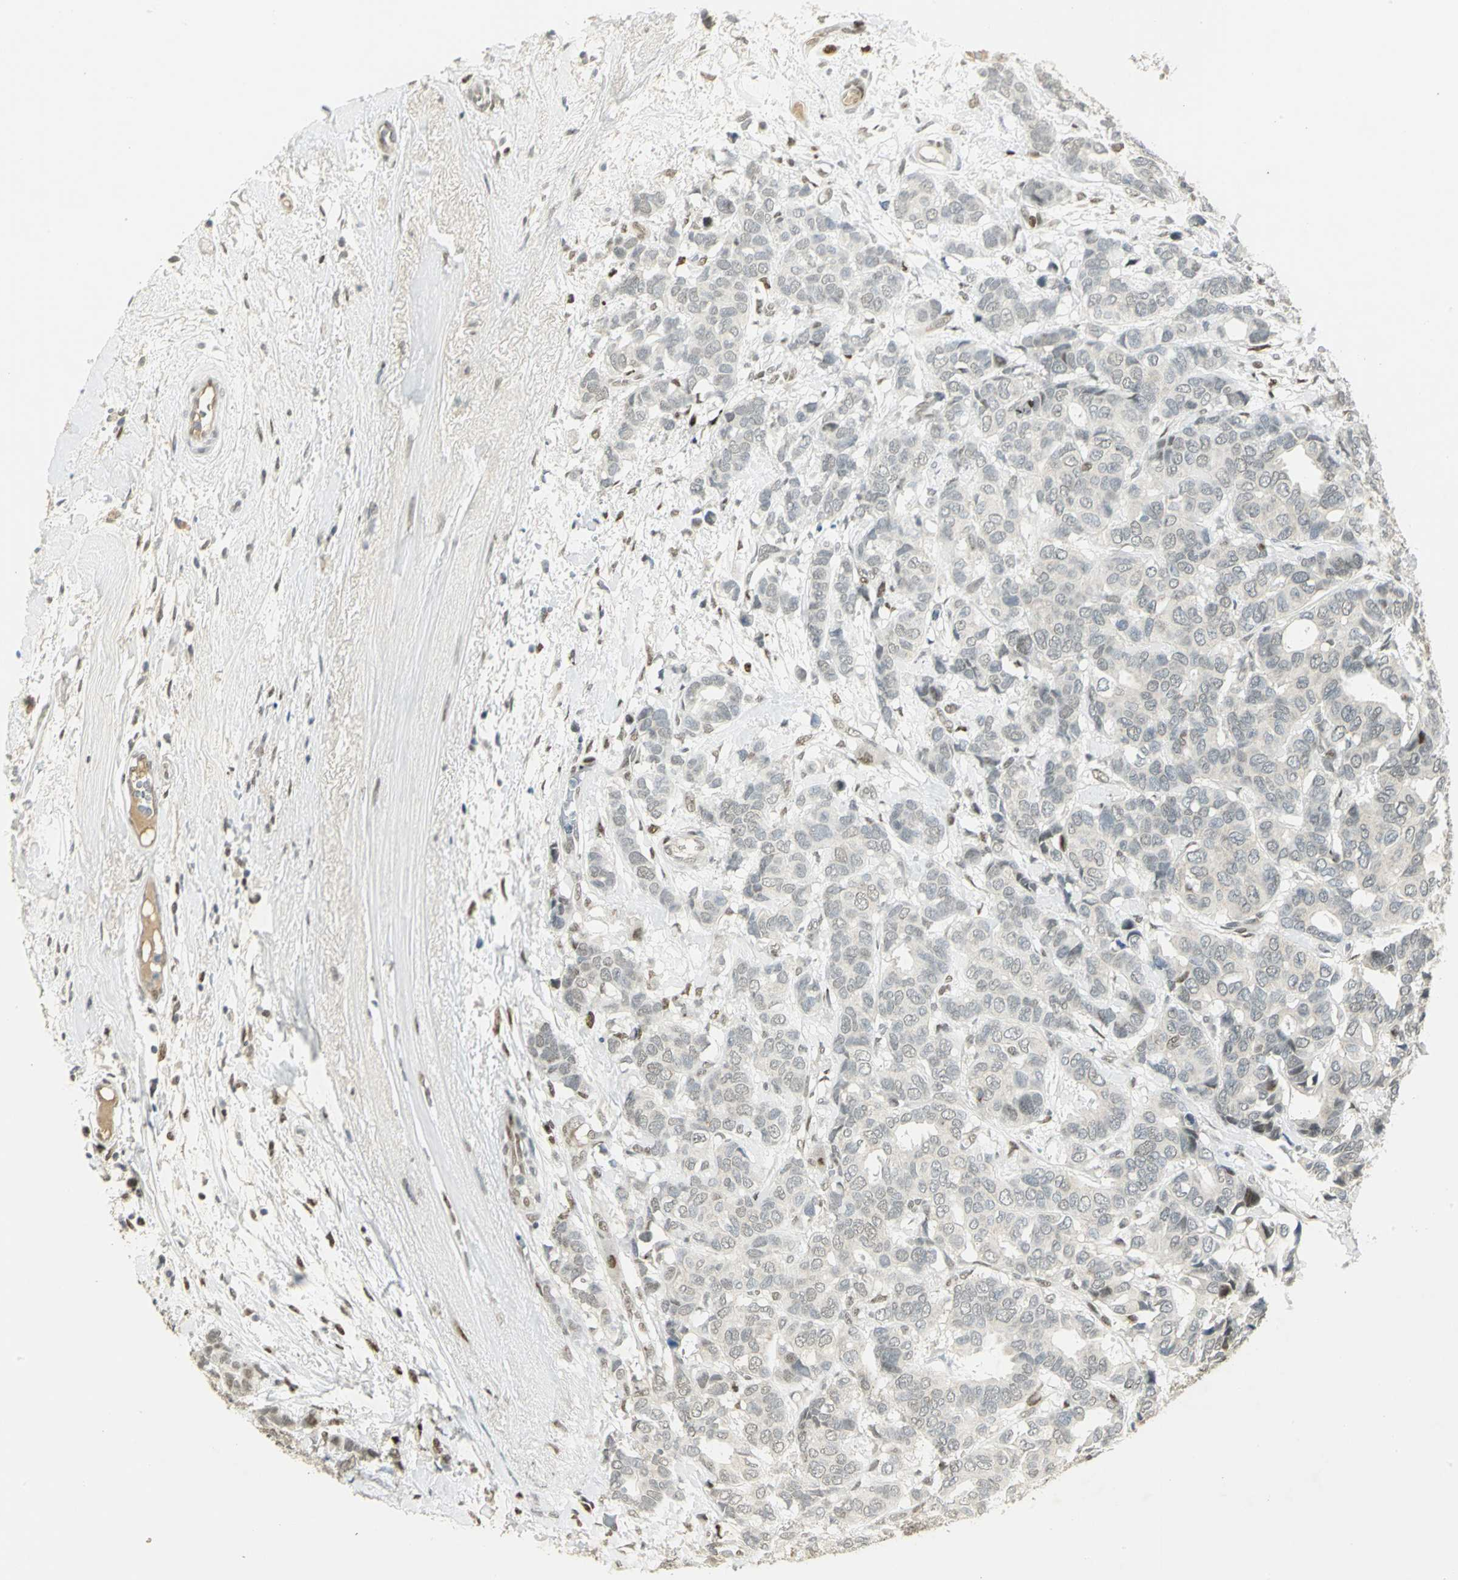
{"staining": {"intensity": "weak", "quantity": "<25%", "location": "nuclear"}, "tissue": "breast cancer", "cell_type": "Tumor cells", "image_type": "cancer", "snomed": [{"axis": "morphology", "description": "Duct carcinoma"}, {"axis": "topography", "description": "Breast"}], "caption": "Immunohistochemistry (IHC) of human breast cancer reveals no staining in tumor cells.", "gene": "AK6", "patient": {"sex": "female", "age": 87}}